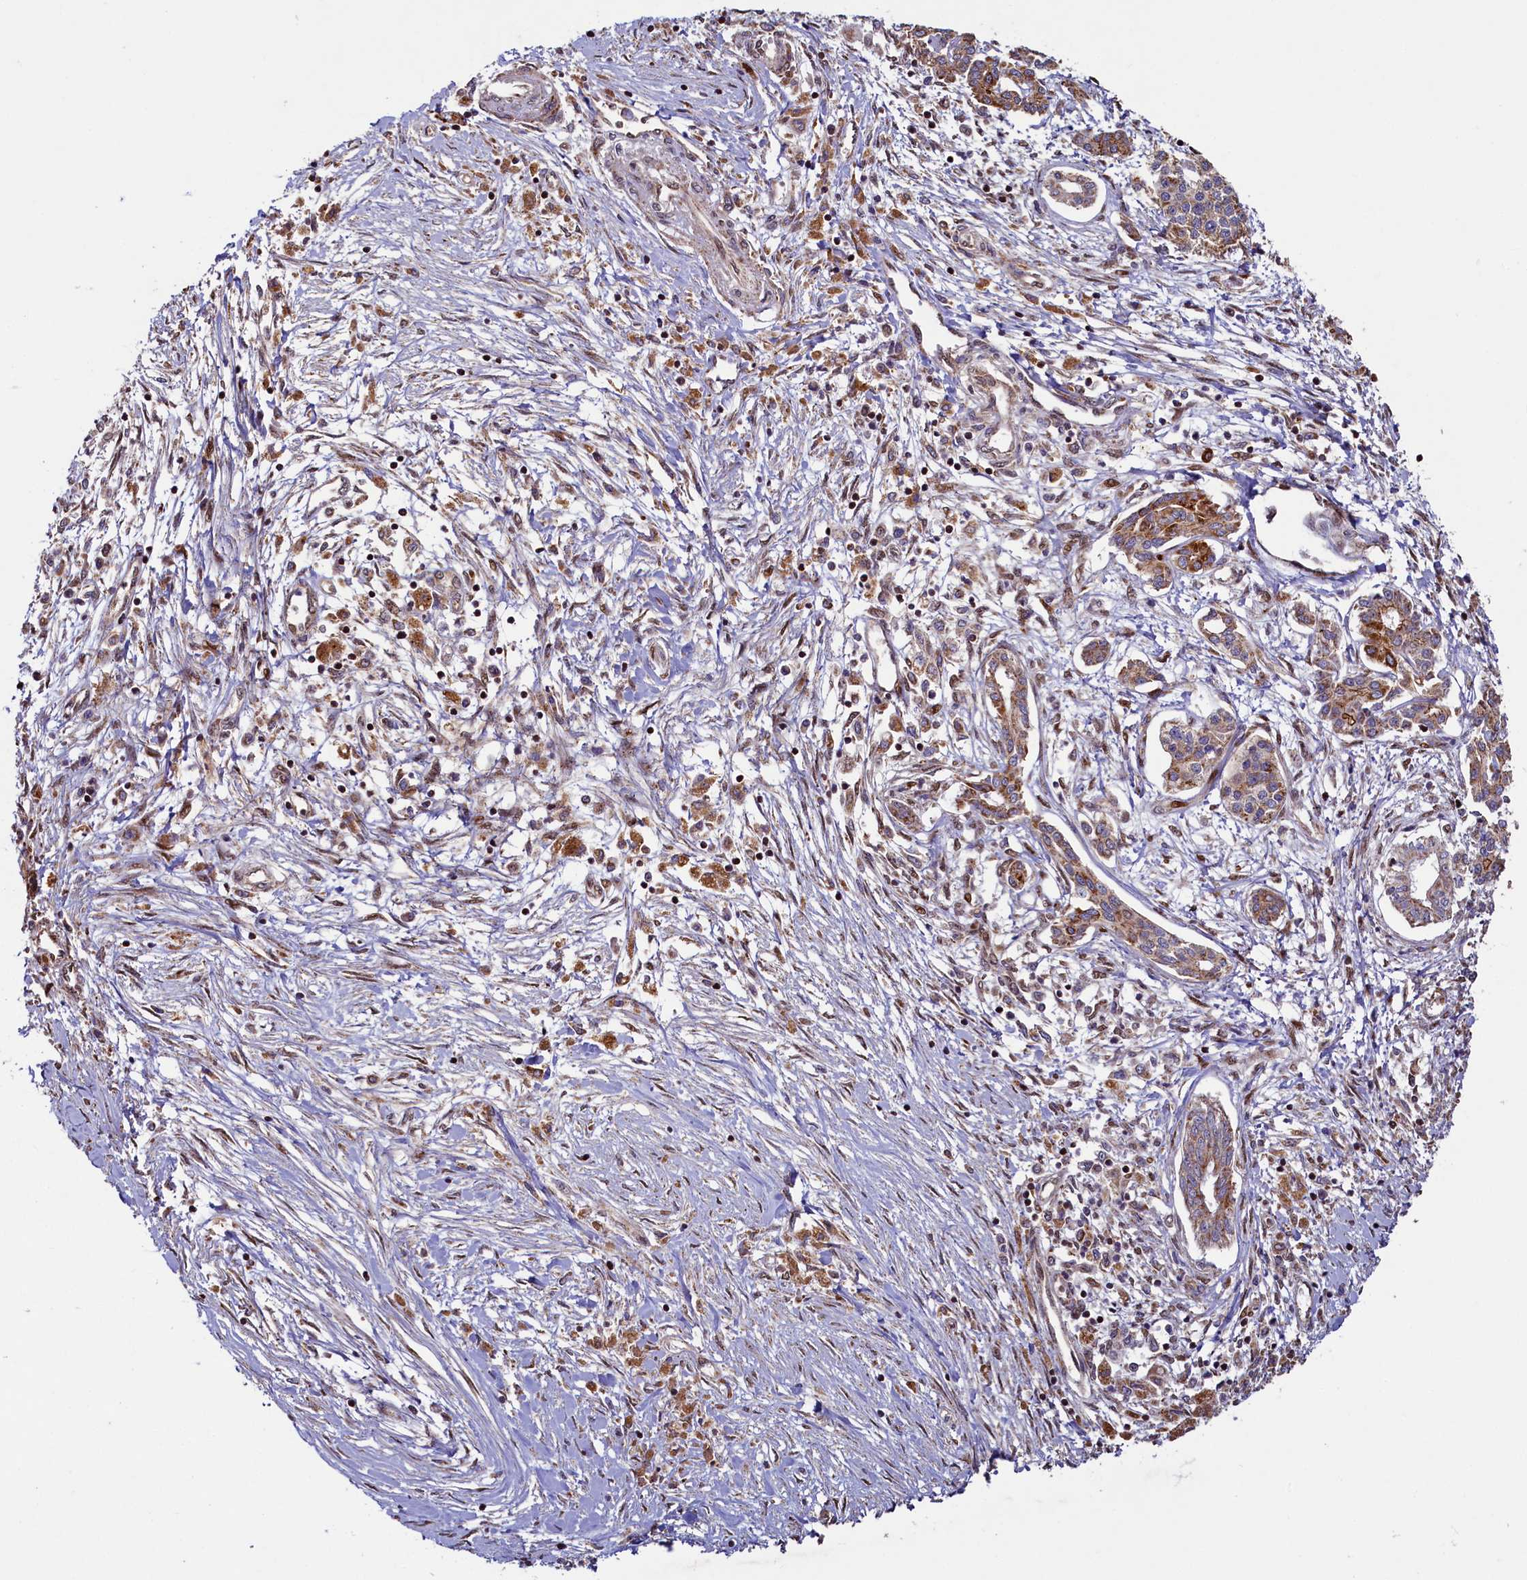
{"staining": {"intensity": "moderate", "quantity": ">75%", "location": "cytoplasmic/membranous"}, "tissue": "pancreatic cancer", "cell_type": "Tumor cells", "image_type": "cancer", "snomed": [{"axis": "morphology", "description": "Adenocarcinoma, NOS"}, {"axis": "topography", "description": "Pancreas"}], "caption": "A brown stain labels moderate cytoplasmic/membranous positivity of a protein in pancreatic cancer (adenocarcinoma) tumor cells. The protein of interest is stained brown, and the nuclei are stained in blue (DAB IHC with brightfield microscopy, high magnification).", "gene": "ZNF577", "patient": {"sex": "female", "age": 50}}